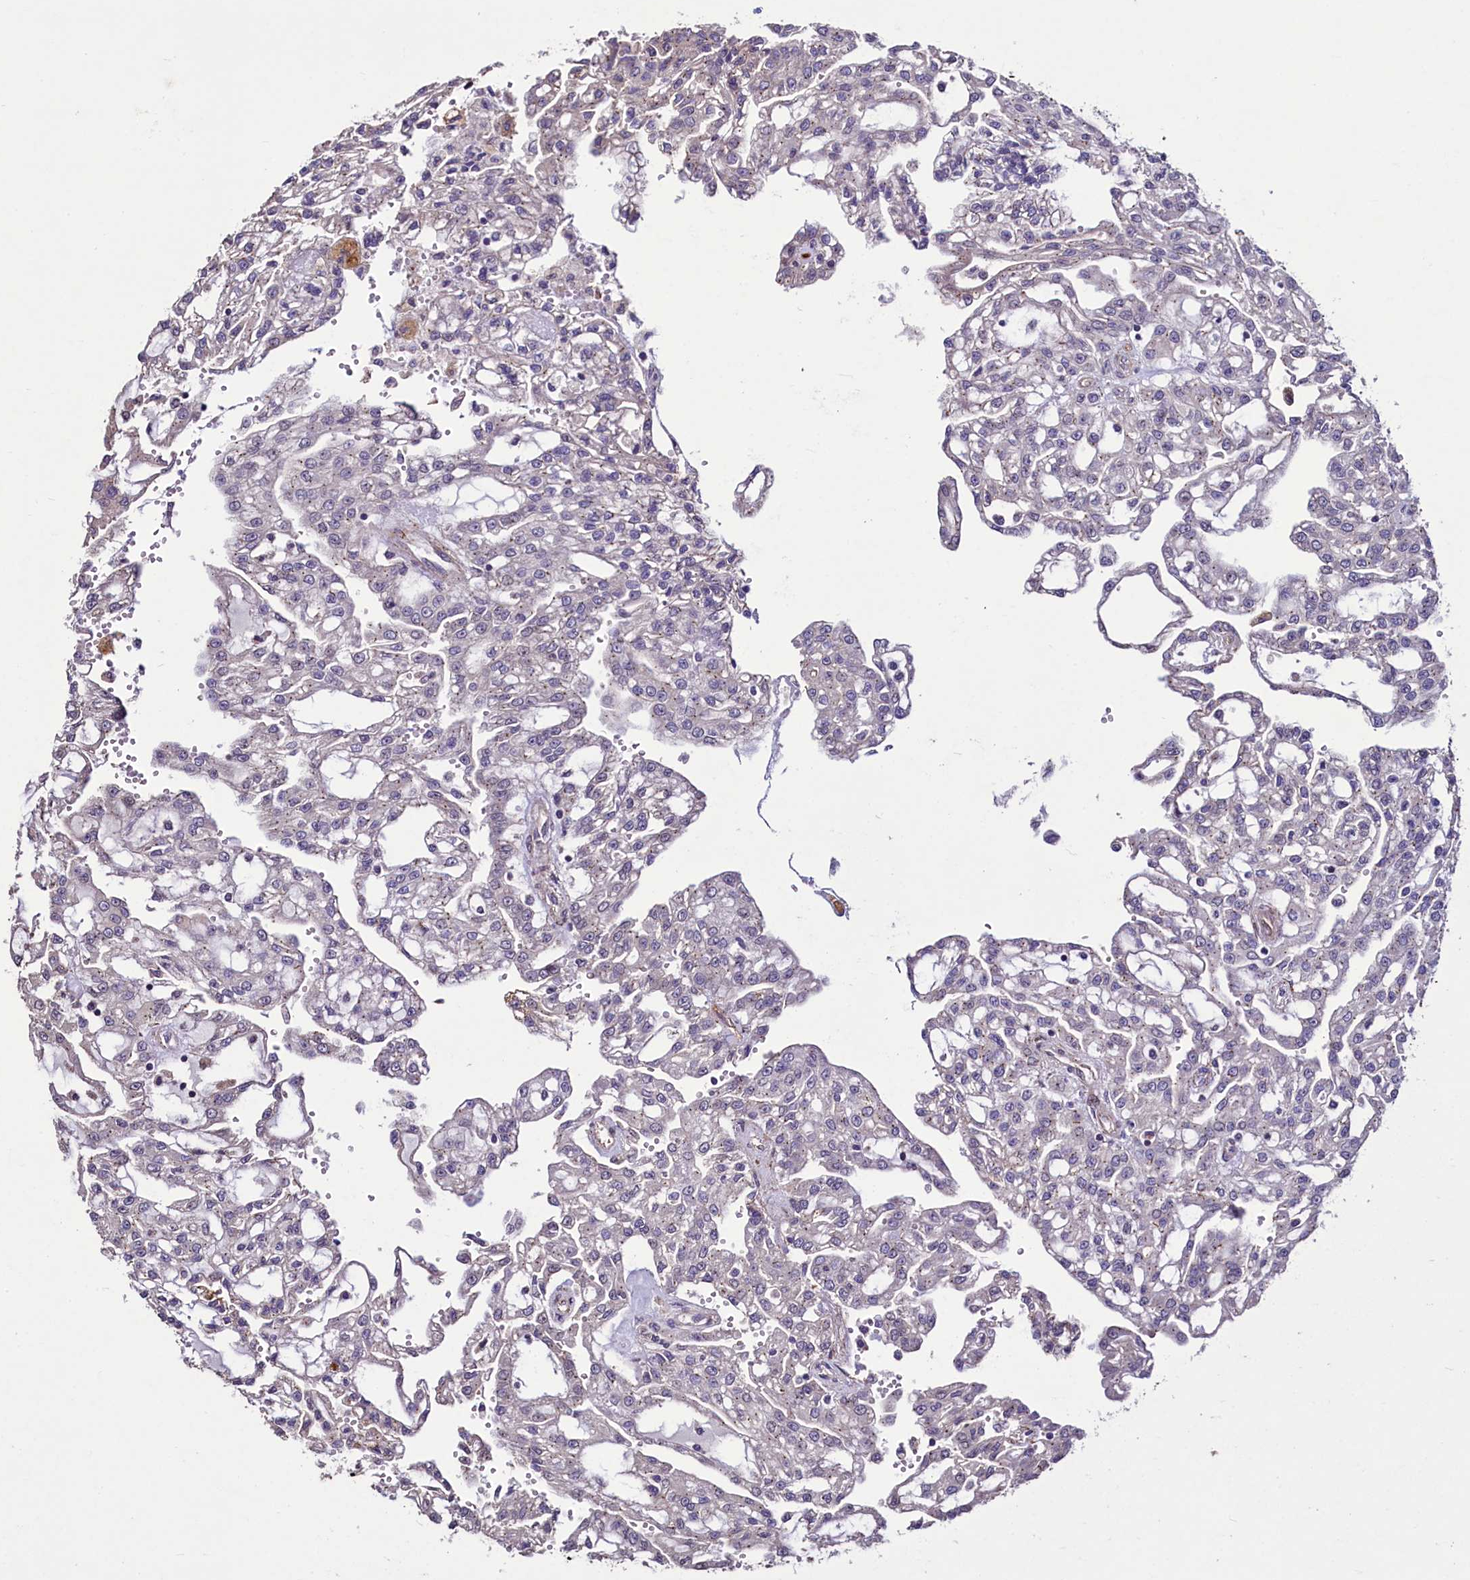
{"staining": {"intensity": "negative", "quantity": "none", "location": "none"}, "tissue": "renal cancer", "cell_type": "Tumor cells", "image_type": "cancer", "snomed": [{"axis": "morphology", "description": "Adenocarcinoma, NOS"}, {"axis": "topography", "description": "Kidney"}], "caption": "This is an immunohistochemistry (IHC) micrograph of renal cancer (adenocarcinoma). There is no expression in tumor cells.", "gene": "PALM", "patient": {"sex": "male", "age": 63}}